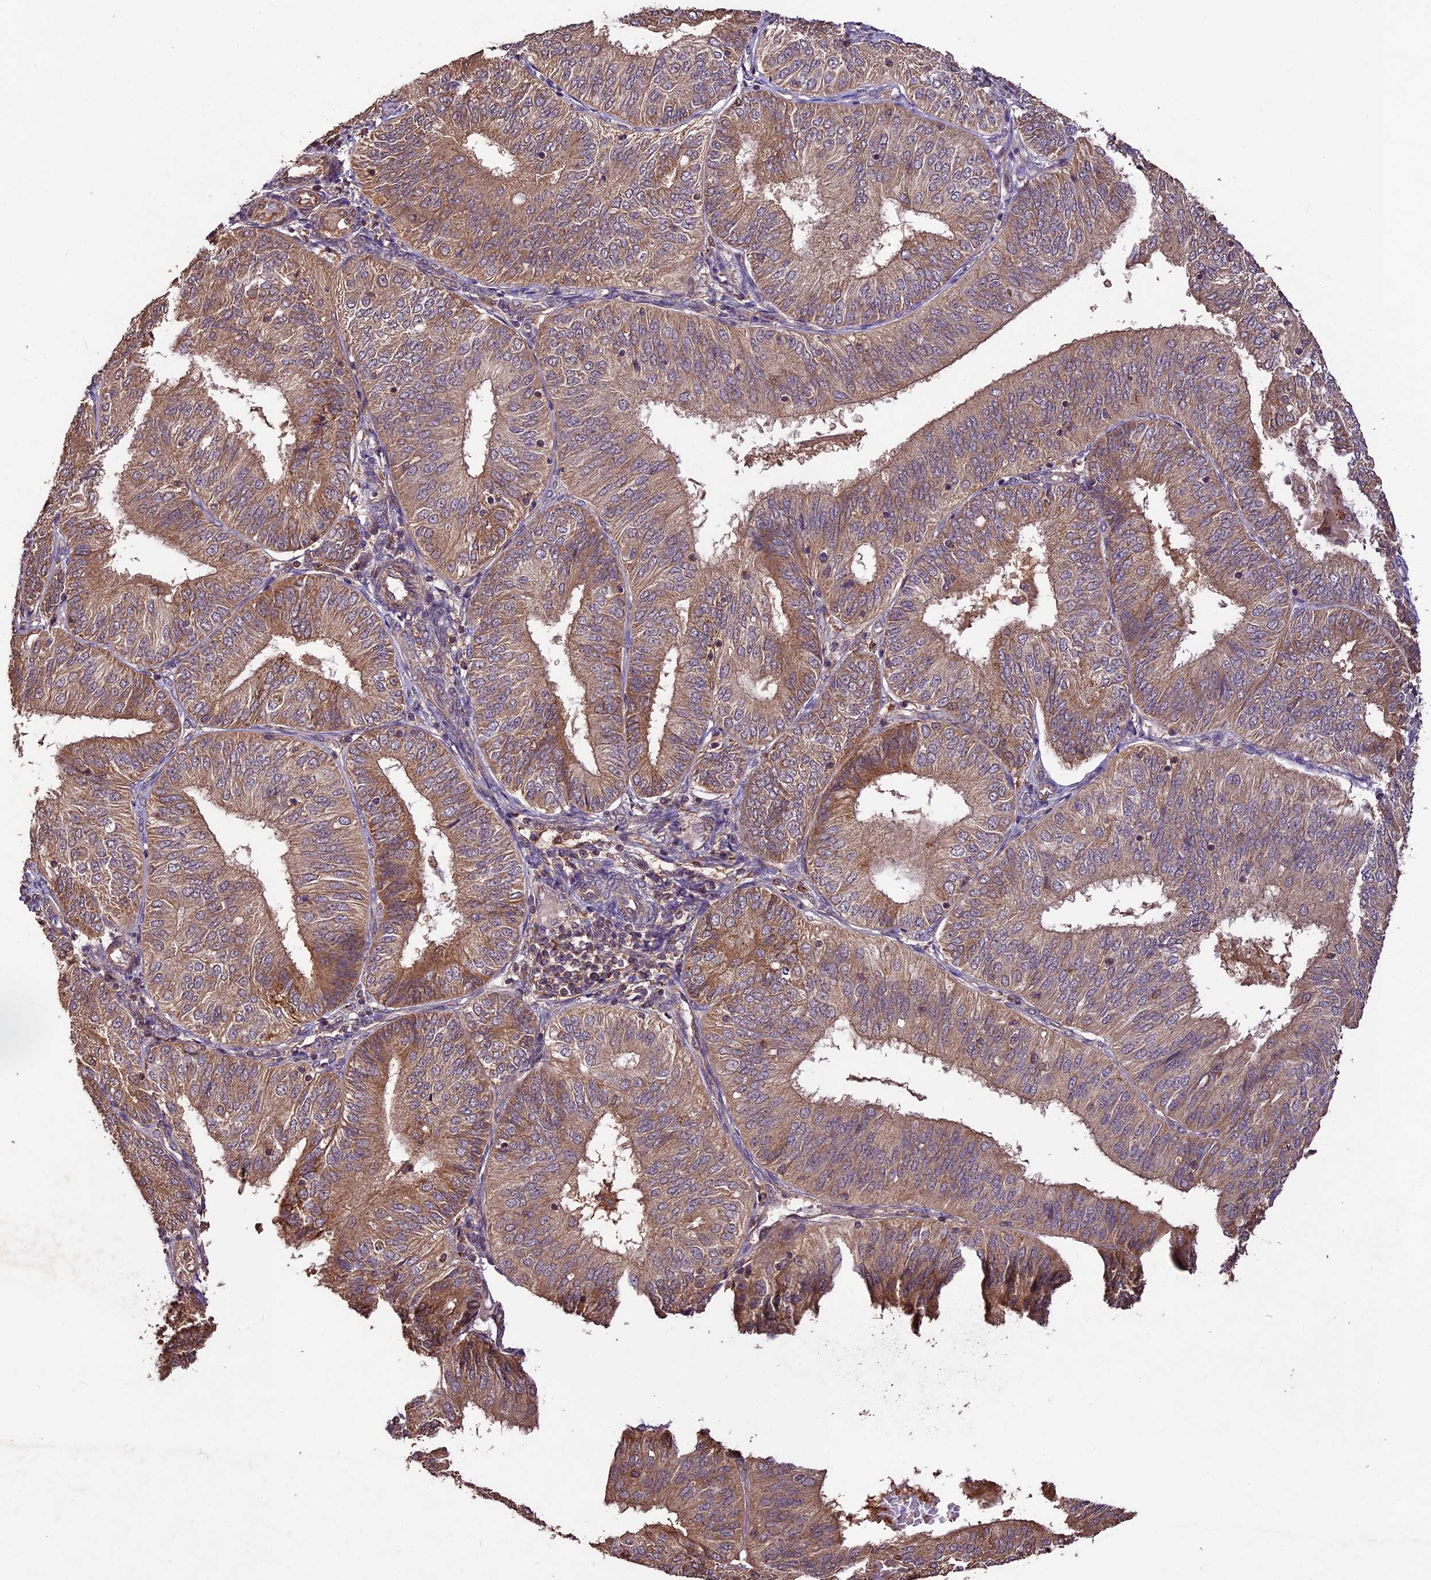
{"staining": {"intensity": "moderate", "quantity": "25%-75%", "location": "cytoplasmic/membranous"}, "tissue": "endometrial cancer", "cell_type": "Tumor cells", "image_type": "cancer", "snomed": [{"axis": "morphology", "description": "Adenocarcinoma, NOS"}, {"axis": "topography", "description": "Endometrium"}], "caption": "Immunohistochemistry (IHC) (DAB) staining of human adenocarcinoma (endometrial) displays moderate cytoplasmic/membranous protein positivity in approximately 25%-75% of tumor cells. The protein of interest is shown in brown color, while the nuclei are stained blue.", "gene": "CRLF1", "patient": {"sex": "female", "age": 58}}